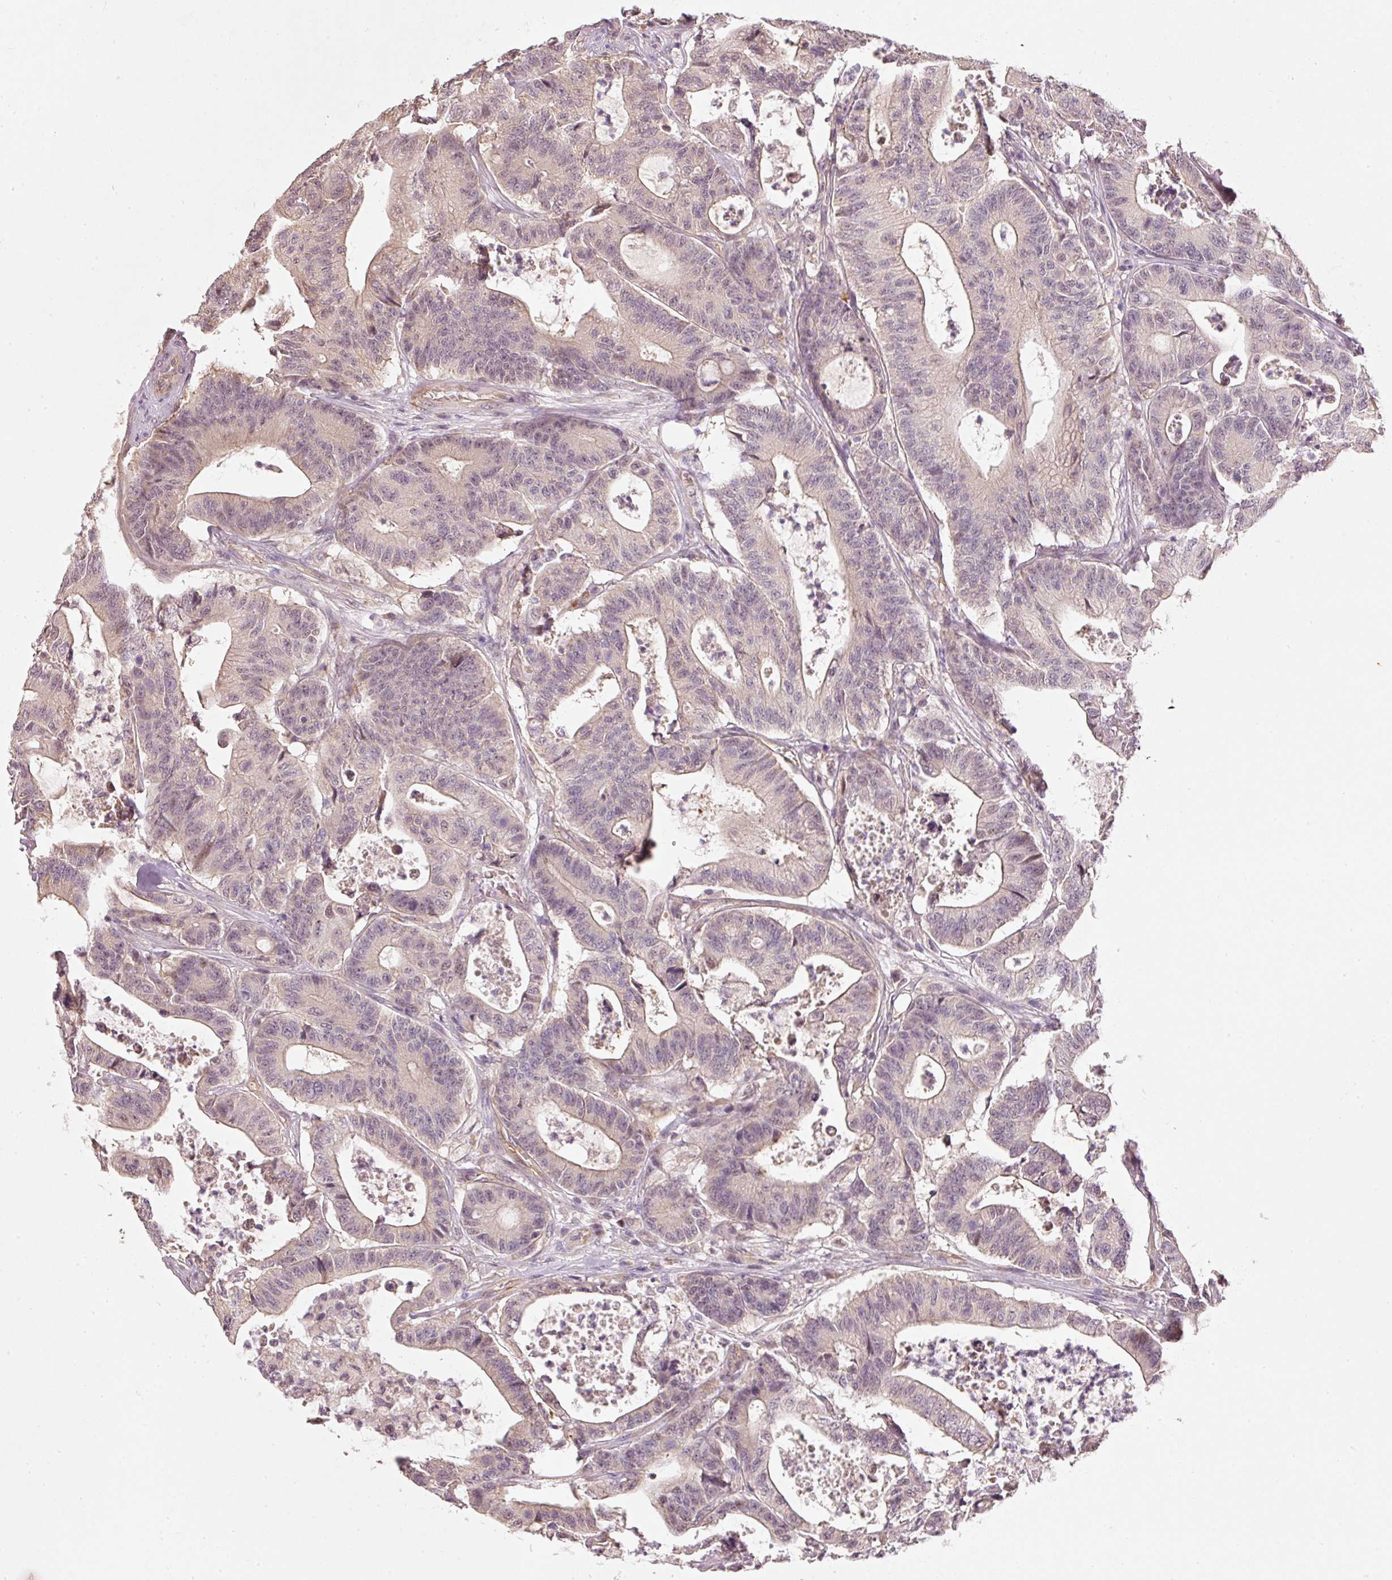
{"staining": {"intensity": "weak", "quantity": "25%-75%", "location": "cytoplasmic/membranous"}, "tissue": "colorectal cancer", "cell_type": "Tumor cells", "image_type": "cancer", "snomed": [{"axis": "morphology", "description": "Adenocarcinoma, NOS"}, {"axis": "topography", "description": "Colon"}], "caption": "High-power microscopy captured an immunohistochemistry (IHC) image of colorectal cancer (adenocarcinoma), revealing weak cytoplasmic/membranous expression in approximately 25%-75% of tumor cells. (DAB IHC, brown staining for protein, blue staining for nuclei).", "gene": "RGL2", "patient": {"sex": "female", "age": 84}}